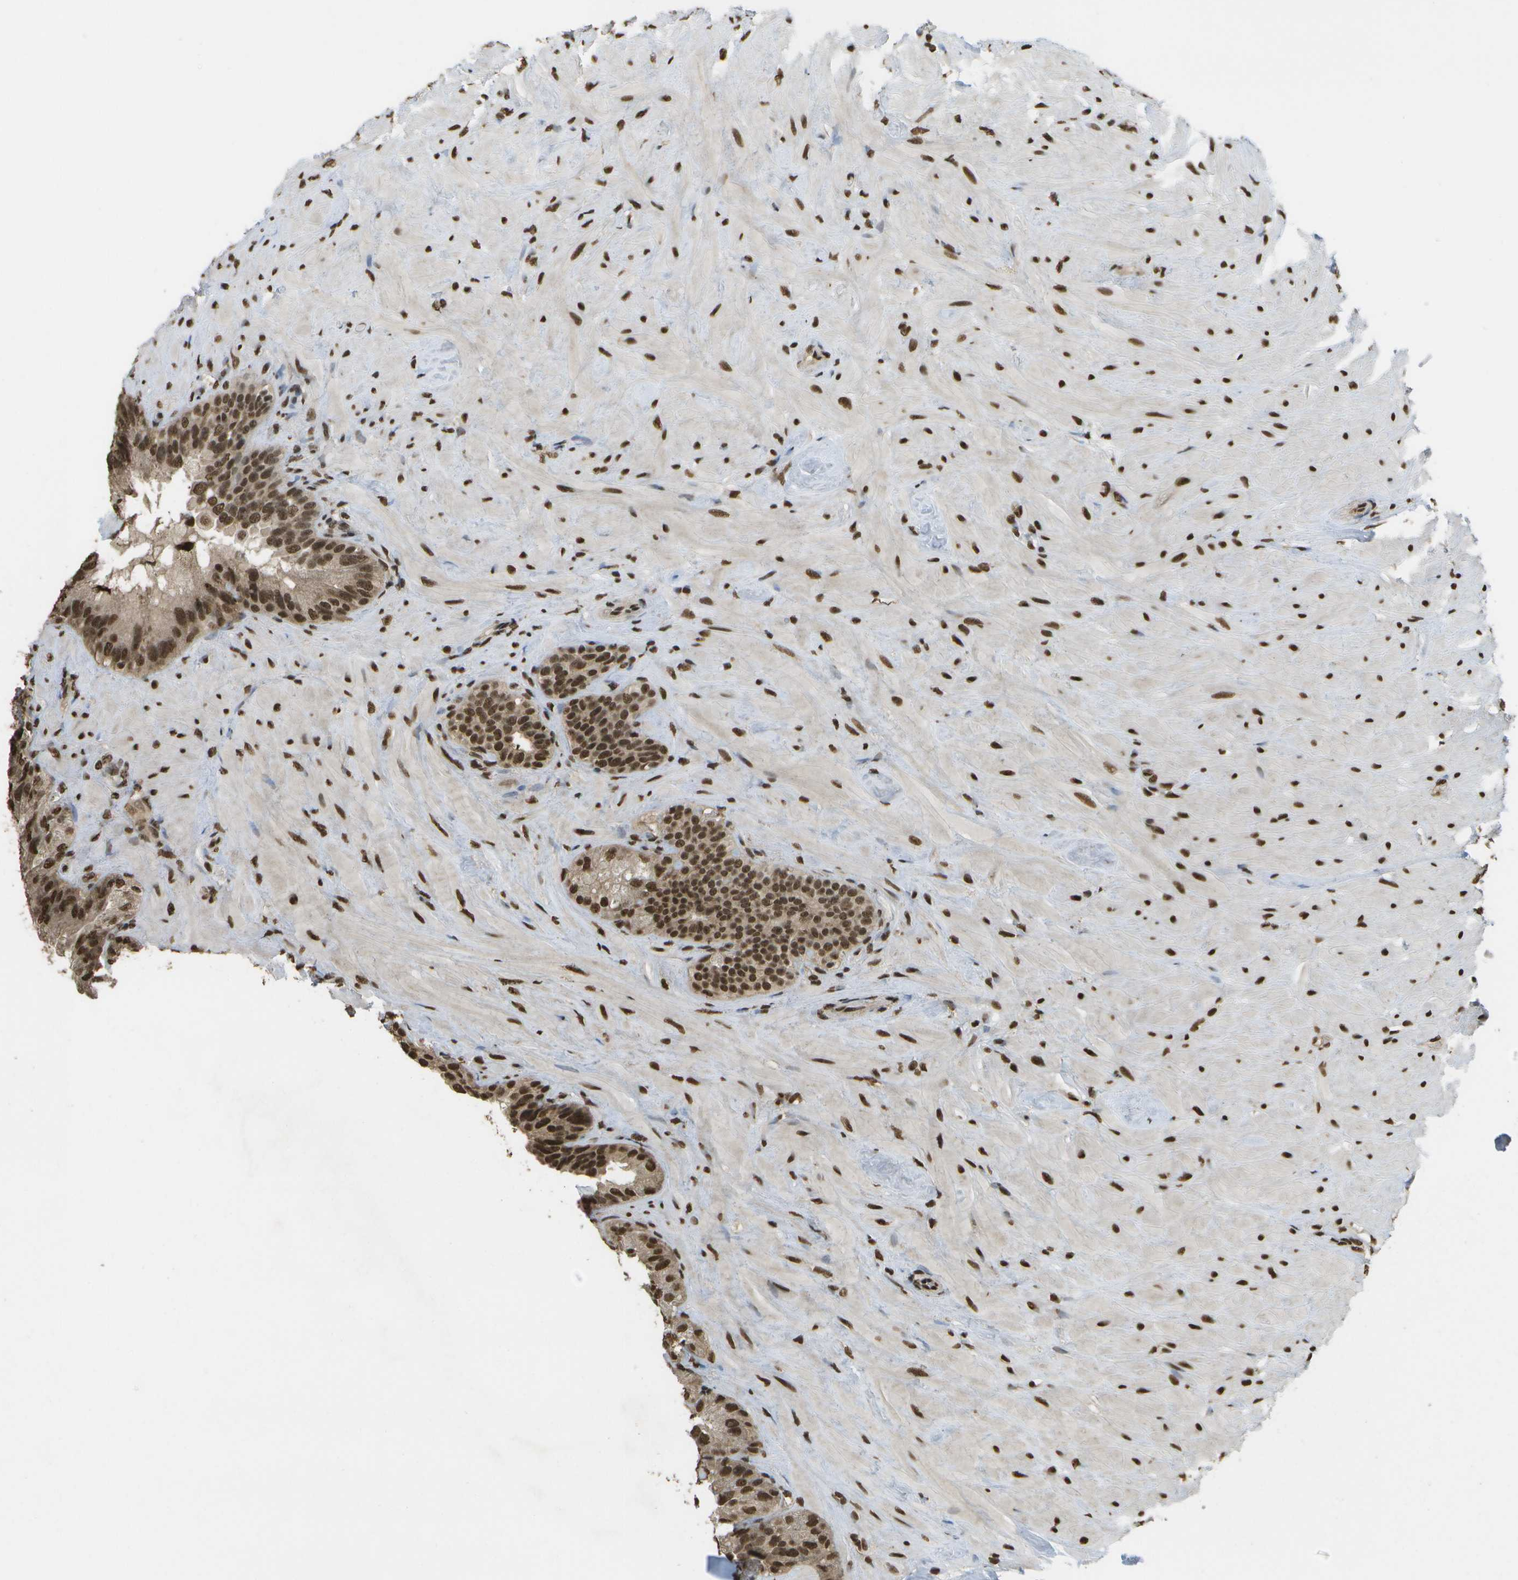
{"staining": {"intensity": "moderate", "quantity": ">75%", "location": "cytoplasmic/membranous,nuclear"}, "tissue": "seminal vesicle", "cell_type": "Glandular cells", "image_type": "normal", "snomed": [{"axis": "morphology", "description": "Normal tissue, NOS"}, {"axis": "topography", "description": "Seminal veicle"}], "caption": "An IHC histopathology image of benign tissue is shown. Protein staining in brown shows moderate cytoplasmic/membranous,nuclear positivity in seminal vesicle within glandular cells.", "gene": "SPEN", "patient": {"sex": "male", "age": 68}}